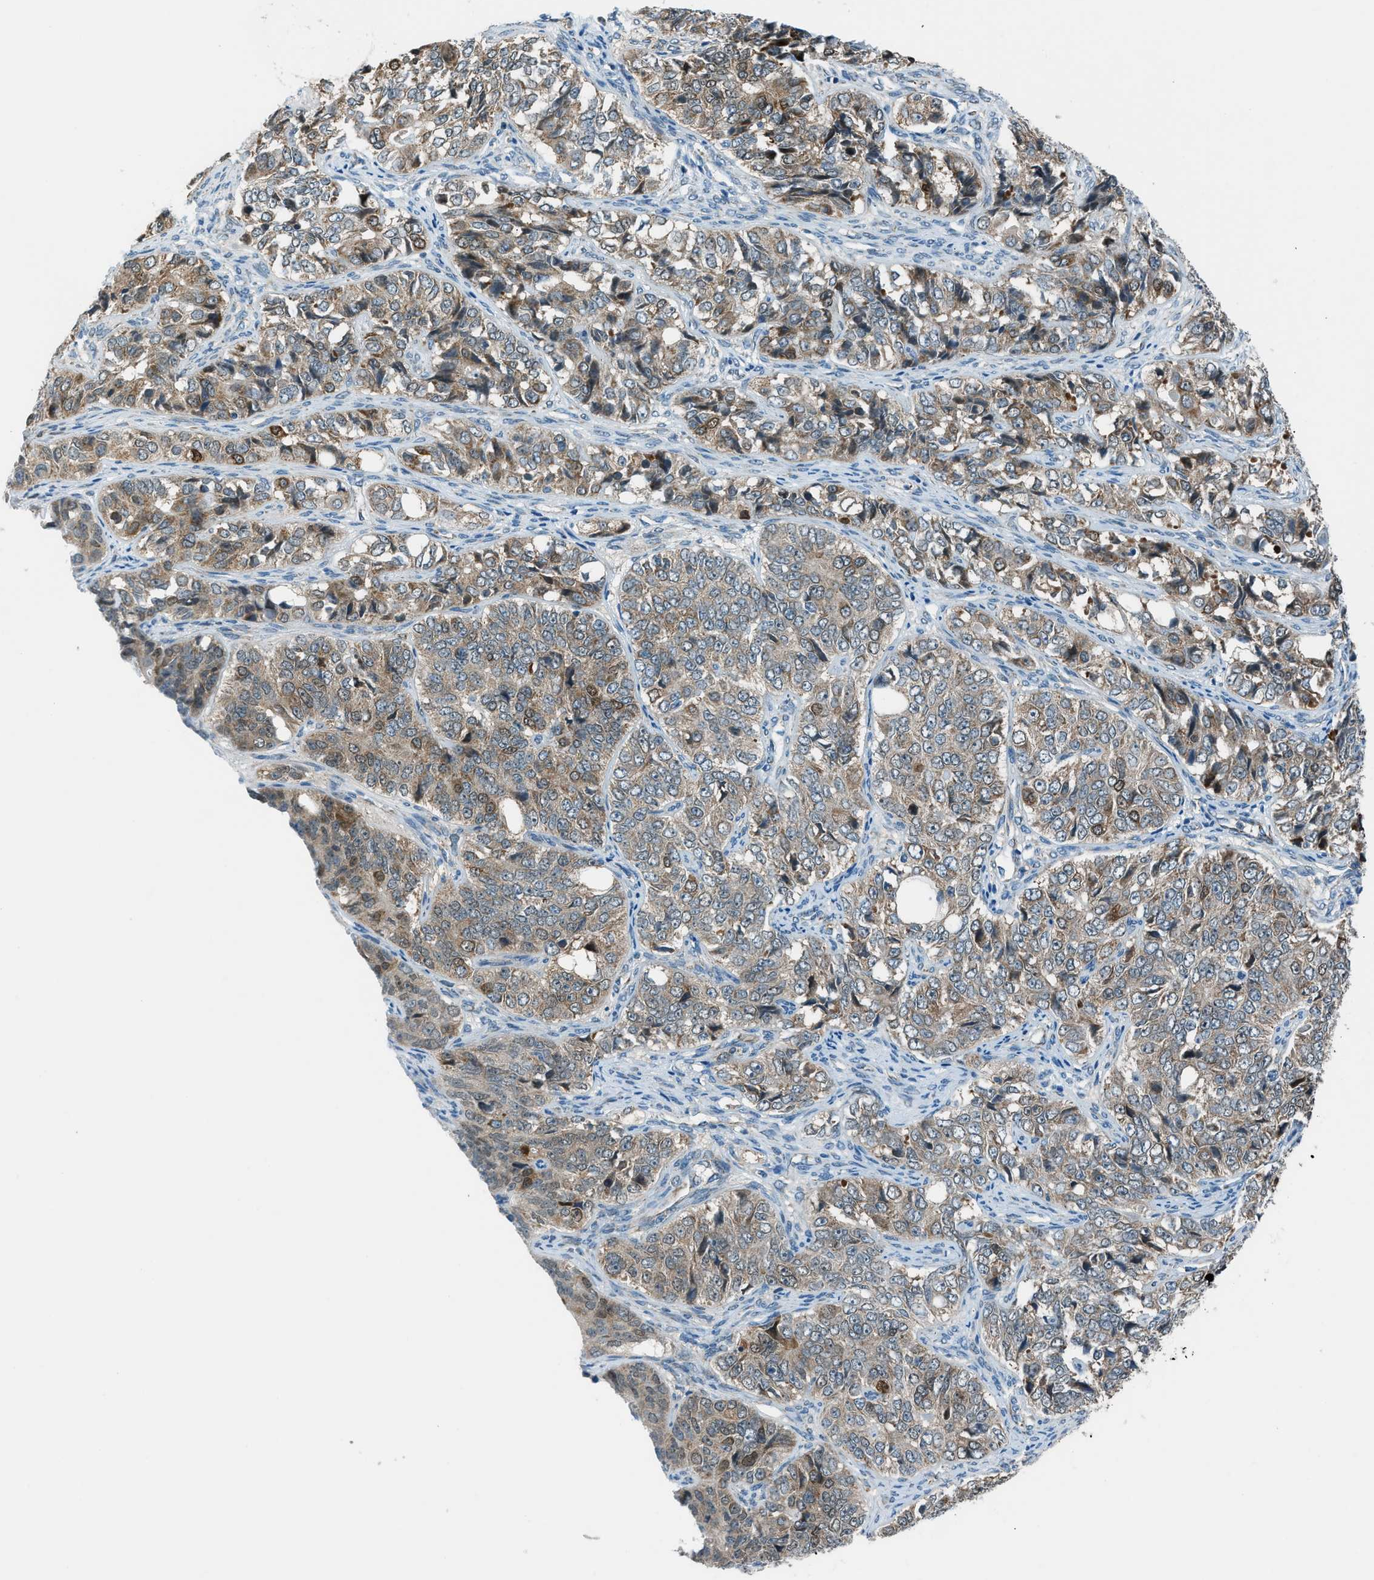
{"staining": {"intensity": "moderate", "quantity": "25%-75%", "location": "cytoplasmic/membranous"}, "tissue": "ovarian cancer", "cell_type": "Tumor cells", "image_type": "cancer", "snomed": [{"axis": "morphology", "description": "Carcinoma, endometroid"}, {"axis": "topography", "description": "Ovary"}], "caption": "Immunohistochemistry photomicrograph of neoplastic tissue: ovarian endometroid carcinoma stained using immunohistochemistry demonstrates medium levels of moderate protein expression localized specifically in the cytoplasmic/membranous of tumor cells, appearing as a cytoplasmic/membranous brown color.", "gene": "PIGG", "patient": {"sex": "female", "age": 51}}